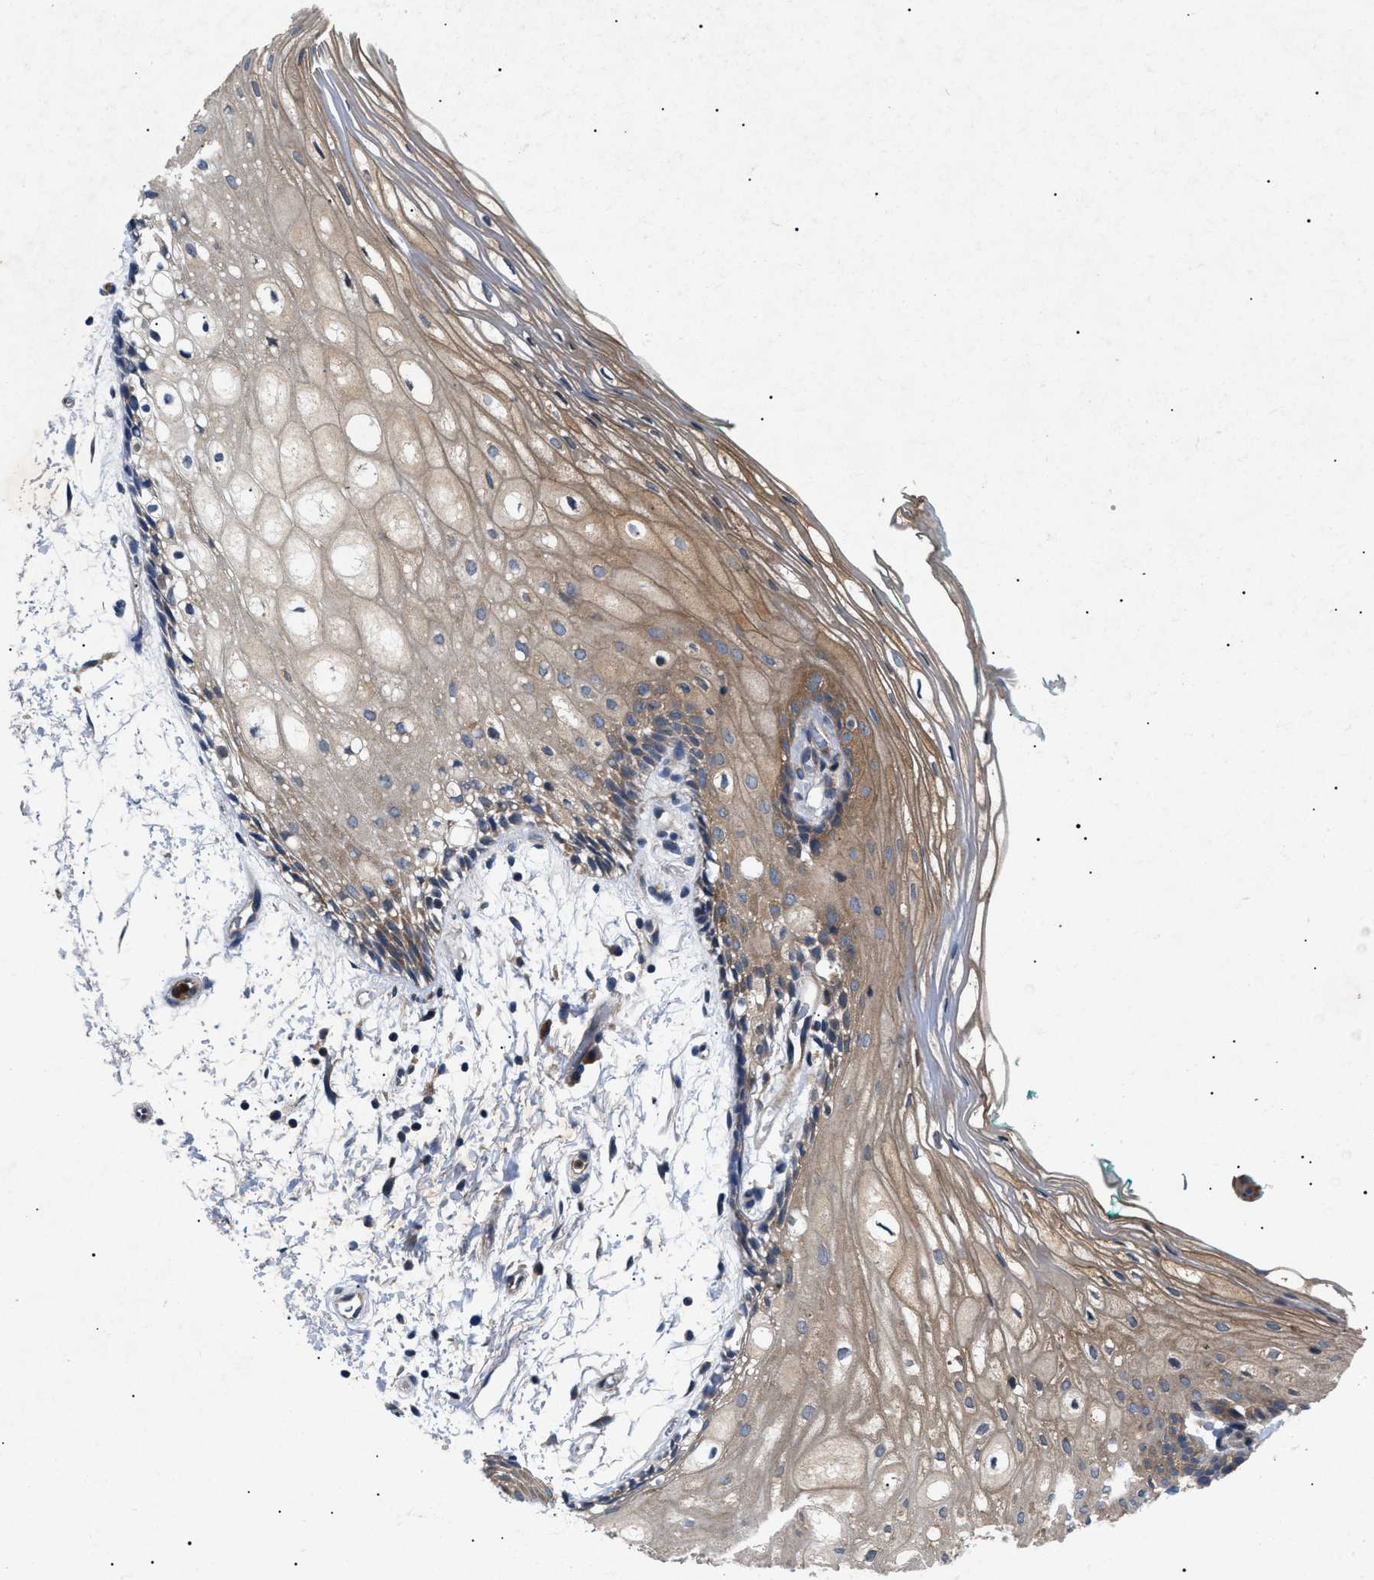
{"staining": {"intensity": "moderate", "quantity": ">75%", "location": "cytoplasmic/membranous"}, "tissue": "oral mucosa", "cell_type": "Squamous epithelial cells", "image_type": "normal", "snomed": [{"axis": "morphology", "description": "Normal tissue, NOS"}, {"axis": "topography", "description": "Skeletal muscle"}, {"axis": "topography", "description": "Oral tissue"}, {"axis": "topography", "description": "Peripheral nerve tissue"}], "caption": "A high-resolution photomicrograph shows IHC staining of normal oral mucosa, which exhibits moderate cytoplasmic/membranous positivity in about >75% of squamous epithelial cells. (DAB IHC with brightfield microscopy, high magnification).", "gene": "RIPK1", "patient": {"sex": "female", "age": 84}}